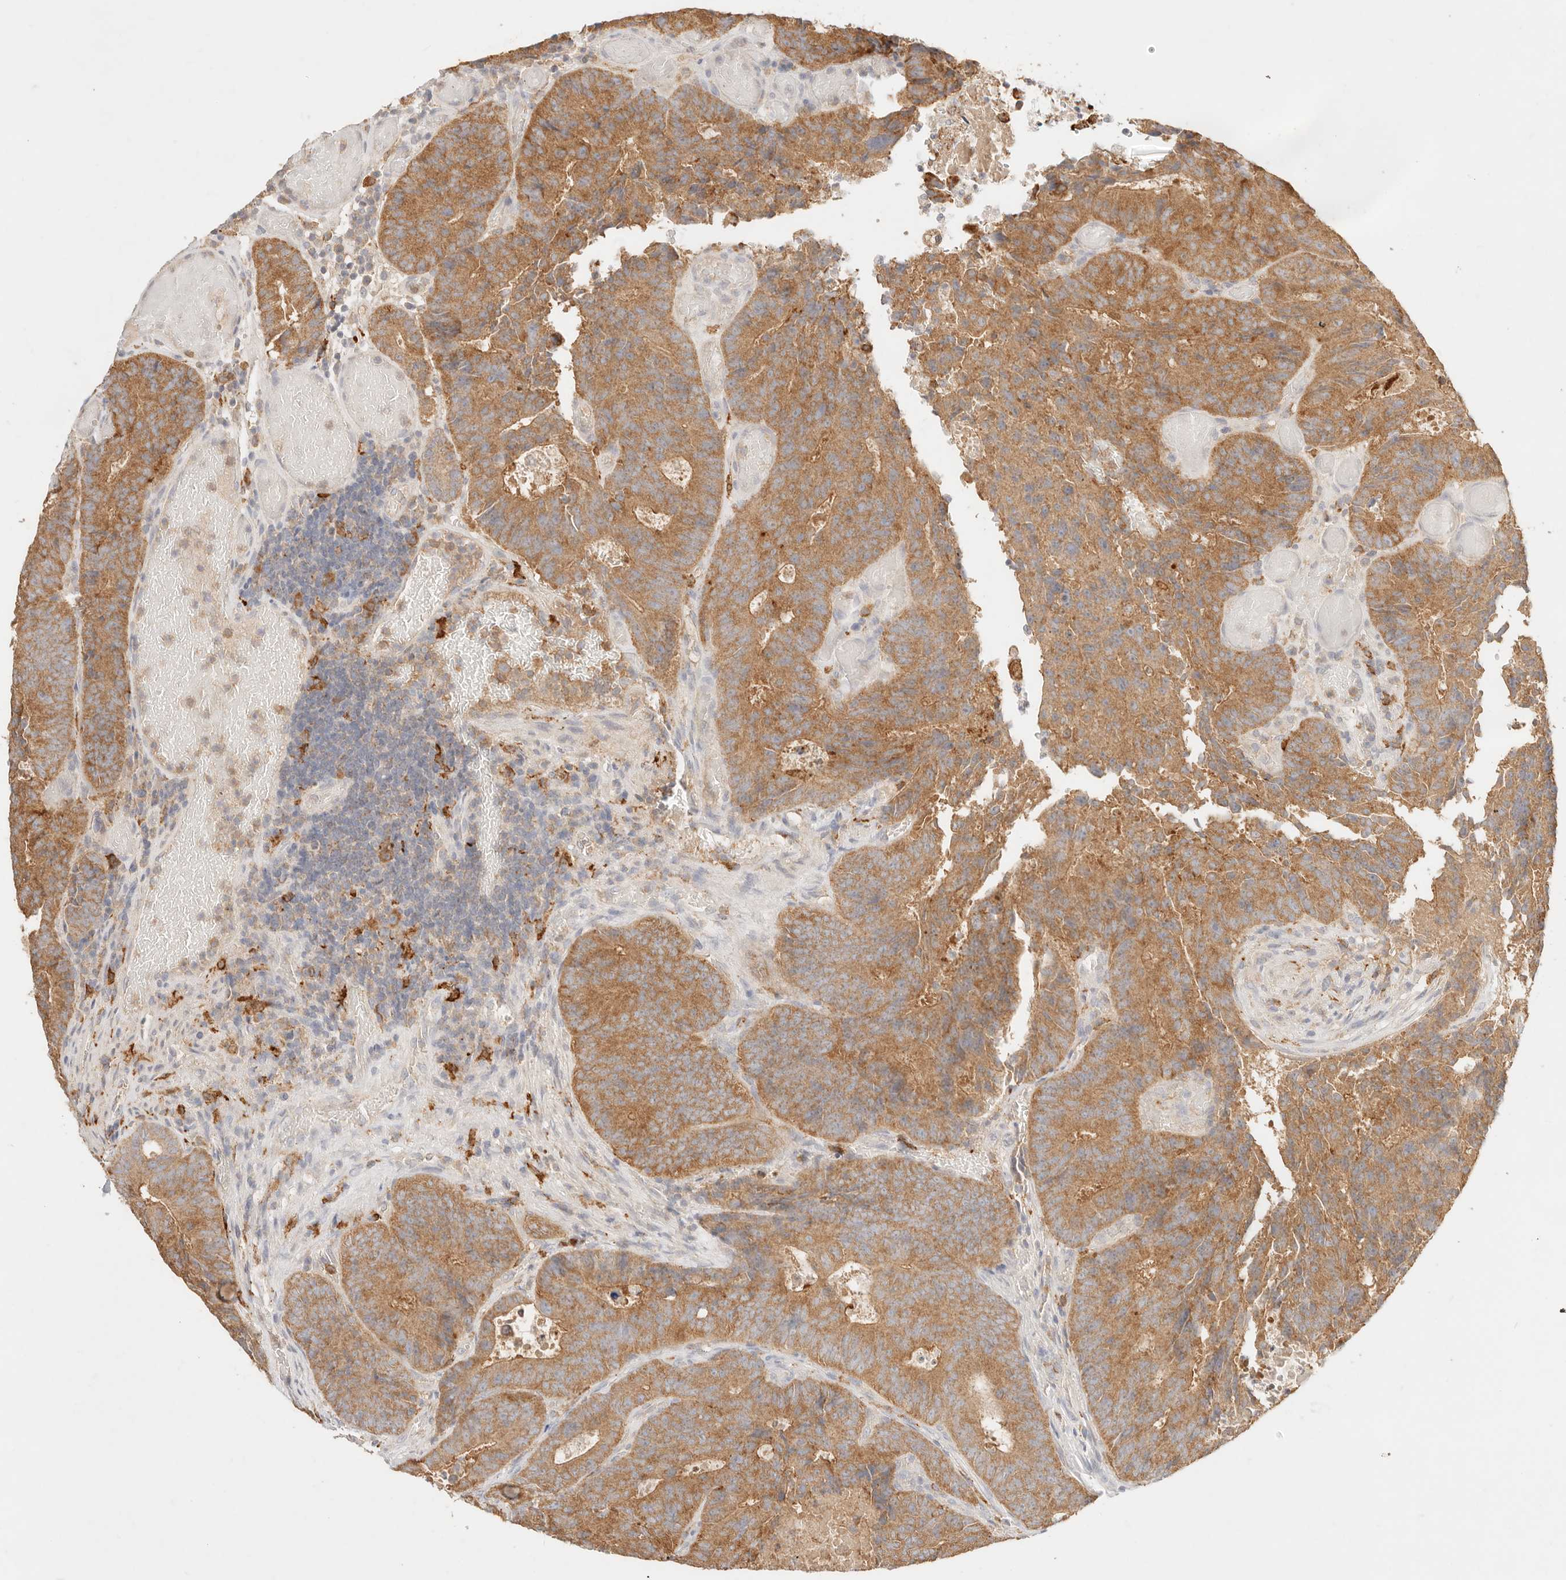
{"staining": {"intensity": "moderate", "quantity": ">75%", "location": "cytoplasmic/membranous"}, "tissue": "colorectal cancer", "cell_type": "Tumor cells", "image_type": "cancer", "snomed": [{"axis": "morphology", "description": "Adenocarcinoma, NOS"}, {"axis": "topography", "description": "Colon"}], "caption": "Colorectal adenocarcinoma stained for a protein (brown) demonstrates moderate cytoplasmic/membranous positive staining in about >75% of tumor cells.", "gene": "HK2", "patient": {"sex": "male", "age": 87}}